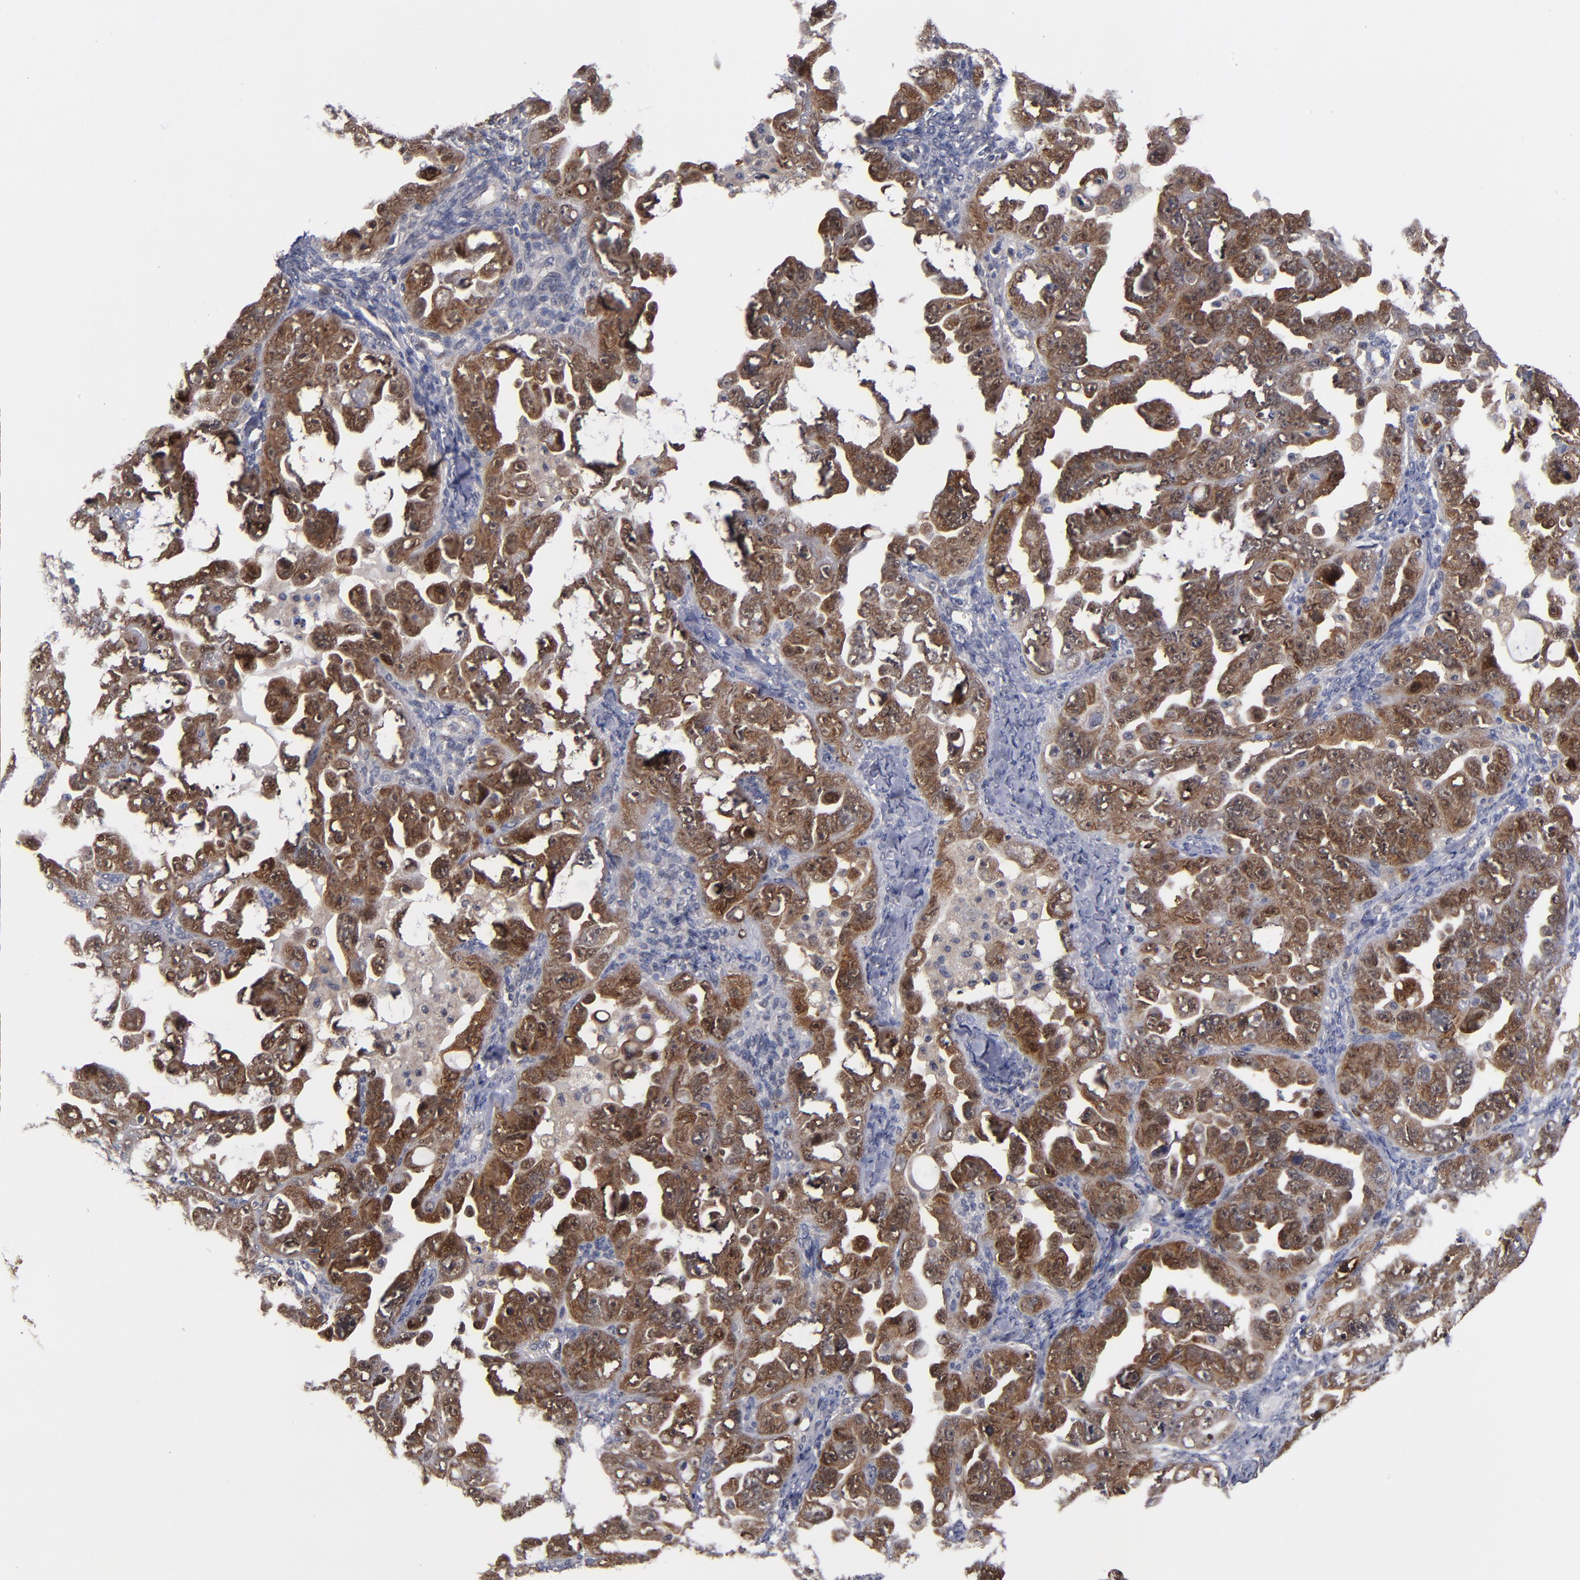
{"staining": {"intensity": "strong", "quantity": ">75%", "location": "cytoplasmic/membranous"}, "tissue": "ovarian cancer", "cell_type": "Tumor cells", "image_type": "cancer", "snomed": [{"axis": "morphology", "description": "Cystadenocarcinoma, serous, NOS"}, {"axis": "topography", "description": "Ovary"}], "caption": "Protein staining by IHC exhibits strong cytoplasmic/membranous positivity in about >75% of tumor cells in ovarian cancer.", "gene": "ALG13", "patient": {"sex": "female", "age": 66}}